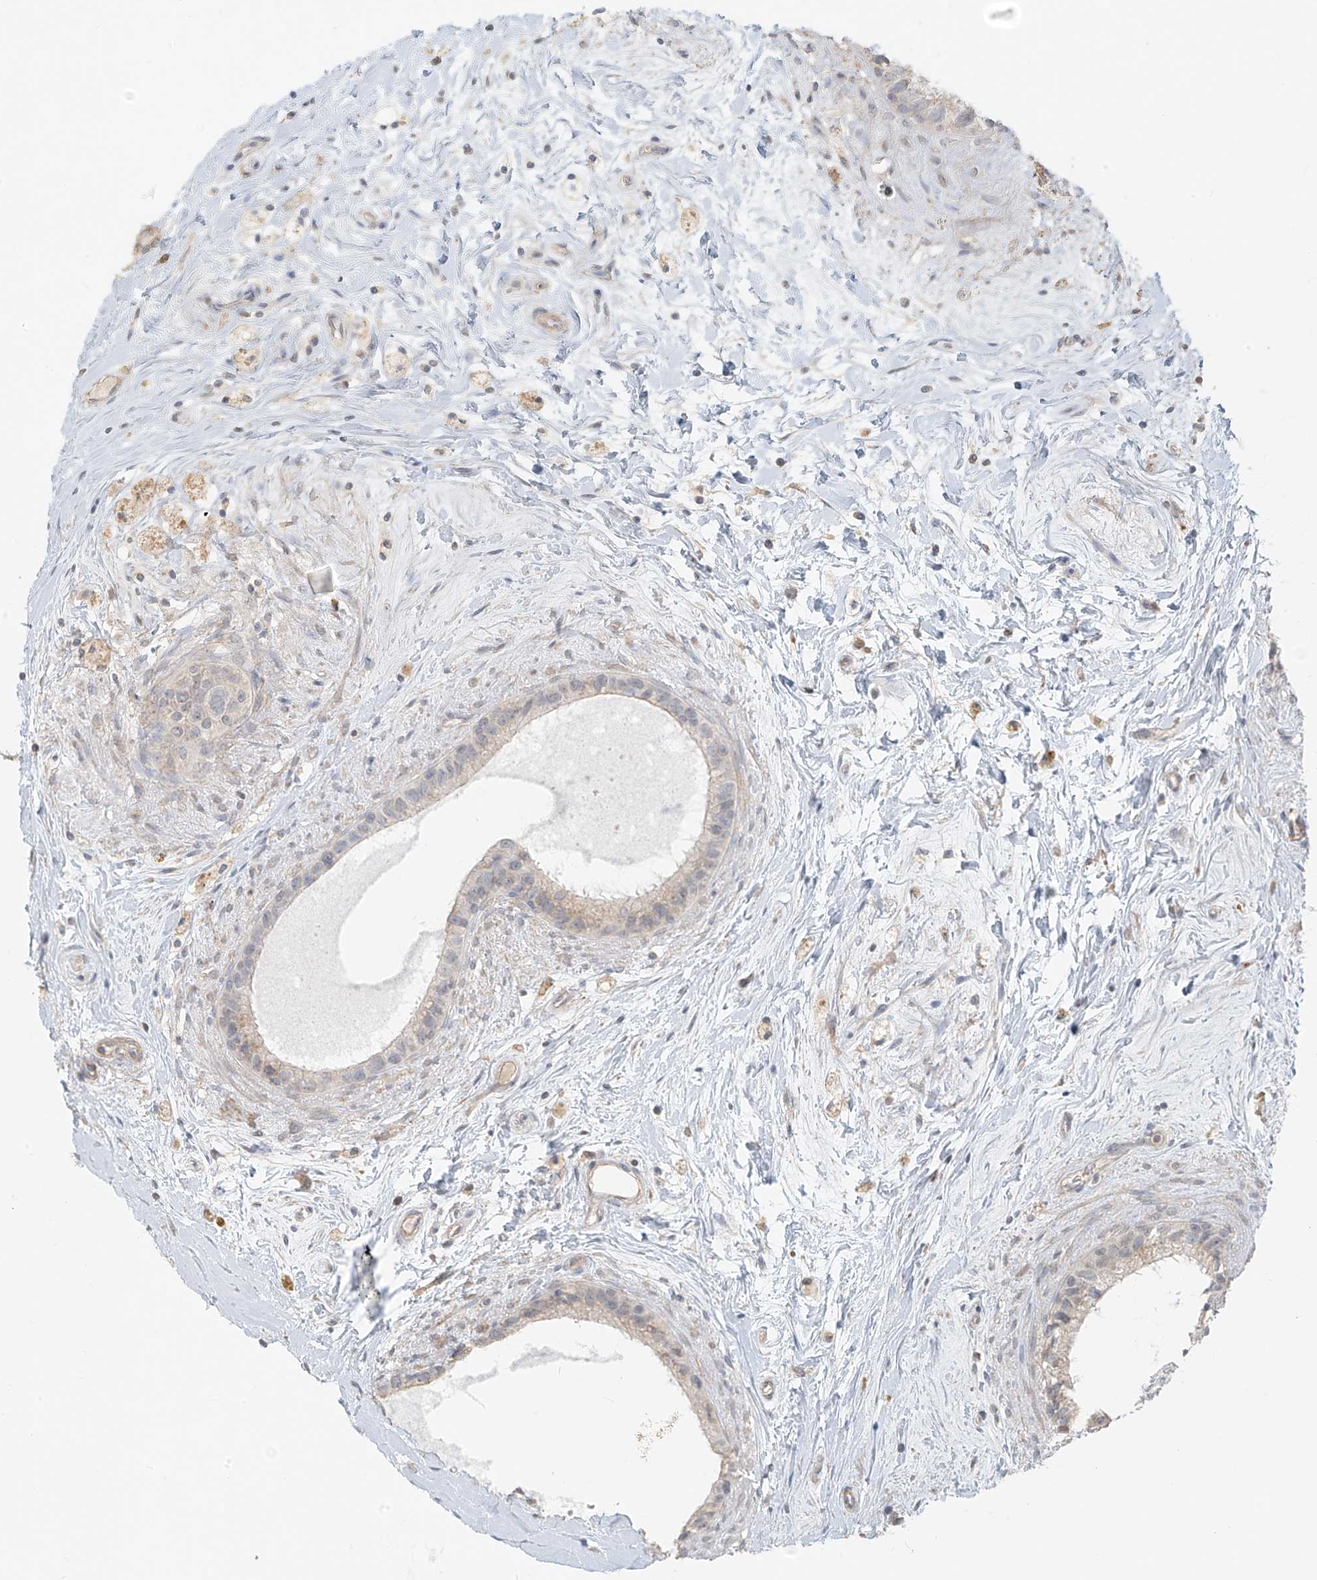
{"staining": {"intensity": "weak", "quantity": "25%-75%", "location": "cytoplasmic/membranous"}, "tissue": "epididymis", "cell_type": "Glandular cells", "image_type": "normal", "snomed": [{"axis": "morphology", "description": "Normal tissue, NOS"}, {"axis": "topography", "description": "Epididymis"}], "caption": "The immunohistochemical stain labels weak cytoplasmic/membranous expression in glandular cells of normal epididymis.", "gene": "ABCD1", "patient": {"sex": "male", "age": 80}}